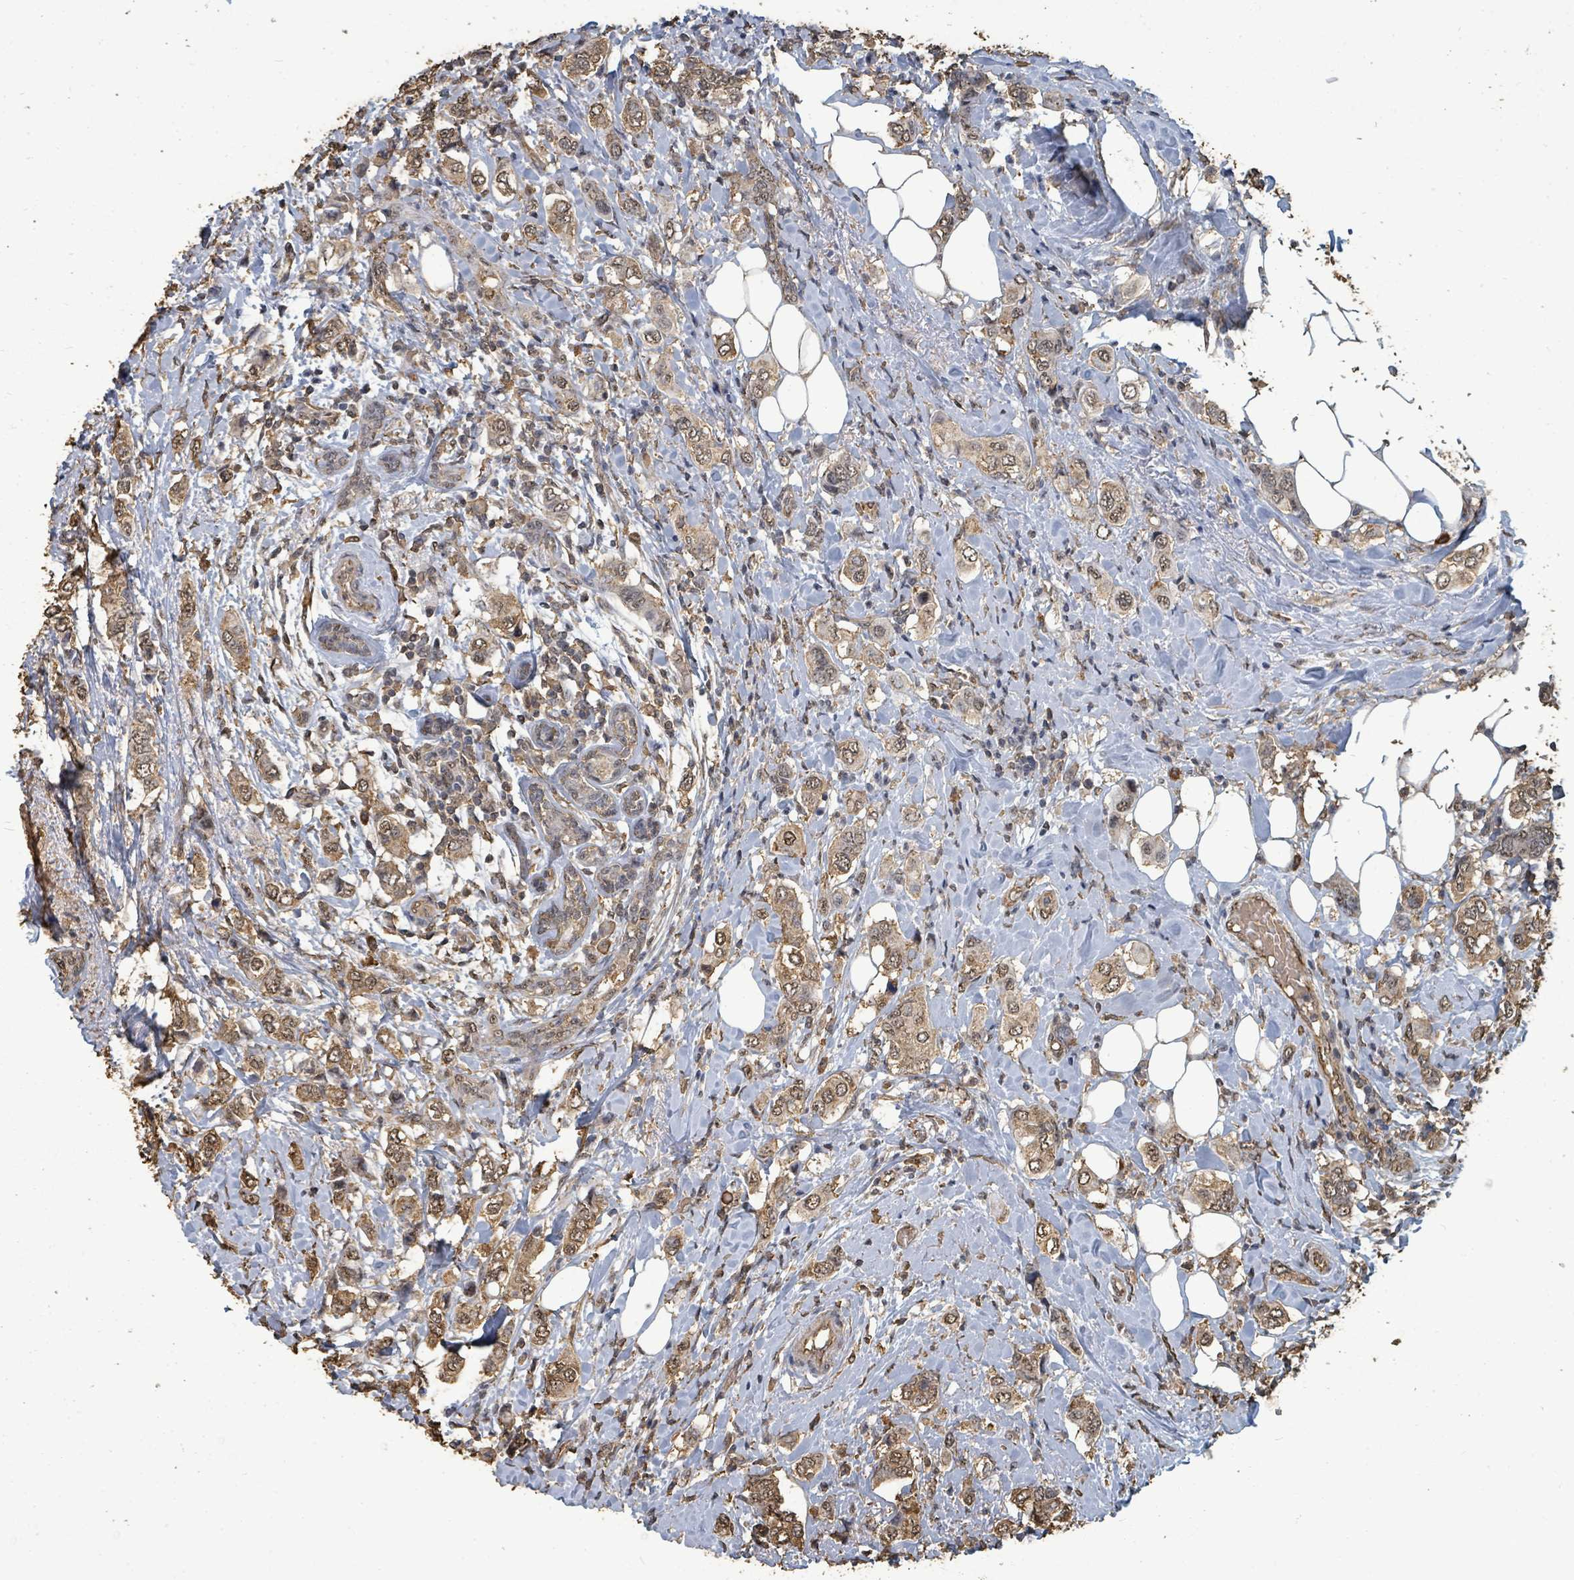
{"staining": {"intensity": "moderate", "quantity": ">75%", "location": "cytoplasmic/membranous"}, "tissue": "breast cancer", "cell_type": "Tumor cells", "image_type": "cancer", "snomed": [{"axis": "morphology", "description": "Lobular carcinoma"}, {"axis": "topography", "description": "Breast"}], "caption": "A brown stain shows moderate cytoplasmic/membranous positivity of a protein in breast lobular carcinoma tumor cells. (brown staining indicates protein expression, while blue staining denotes nuclei).", "gene": "C6orf52", "patient": {"sex": "female", "age": 51}}